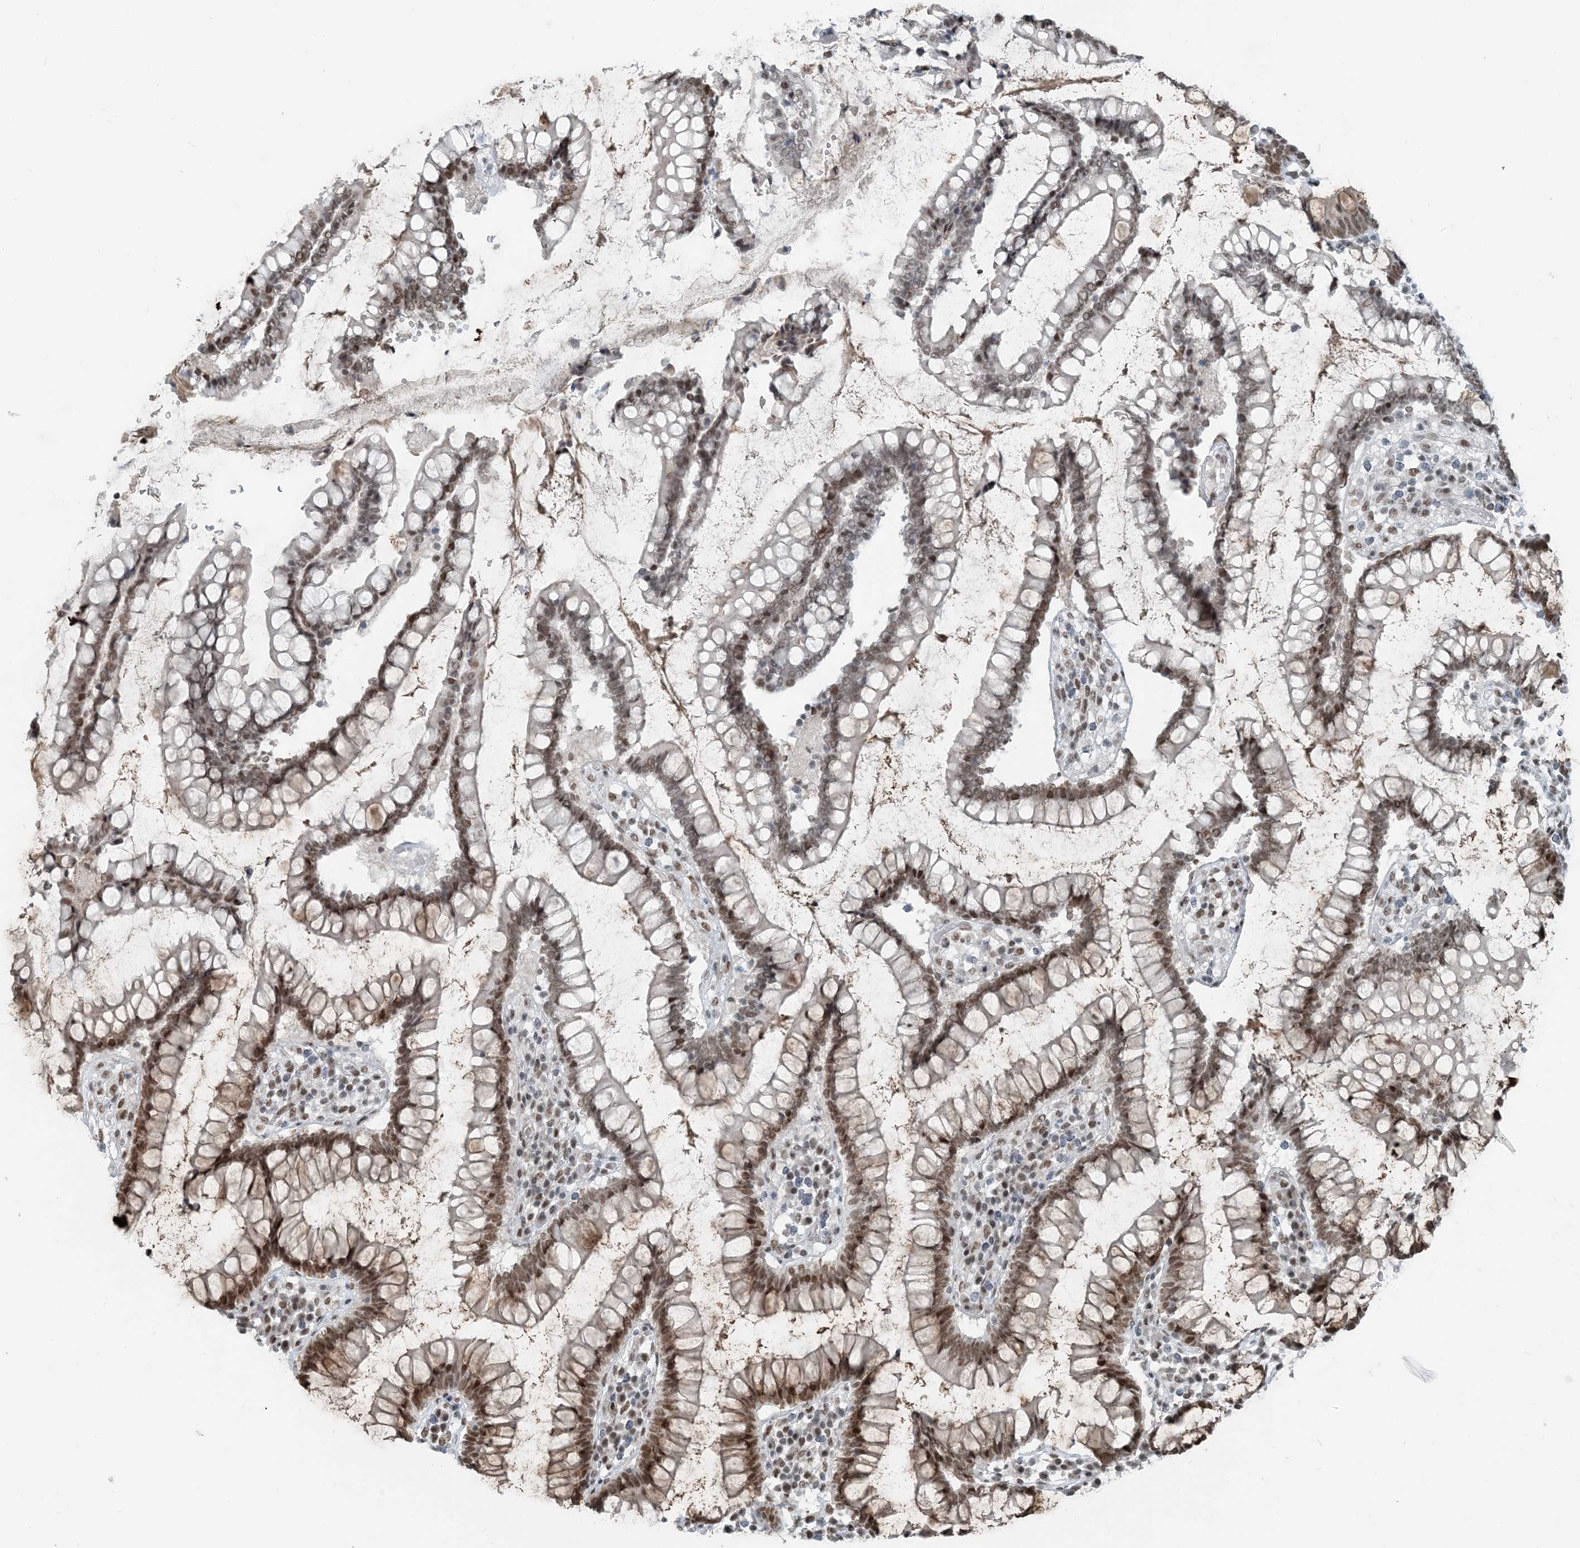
{"staining": {"intensity": "weak", "quantity": ">75%", "location": "nuclear"}, "tissue": "colon", "cell_type": "Endothelial cells", "image_type": "normal", "snomed": [{"axis": "morphology", "description": "Normal tissue, NOS"}, {"axis": "topography", "description": "Colon"}], "caption": "Immunohistochemistry (IHC) of normal colon displays low levels of weak nuclear staining in approximately >75% of endothelial cells.", "gene": "ZNF500", "patient": {"sex": "female", "age": 79}}